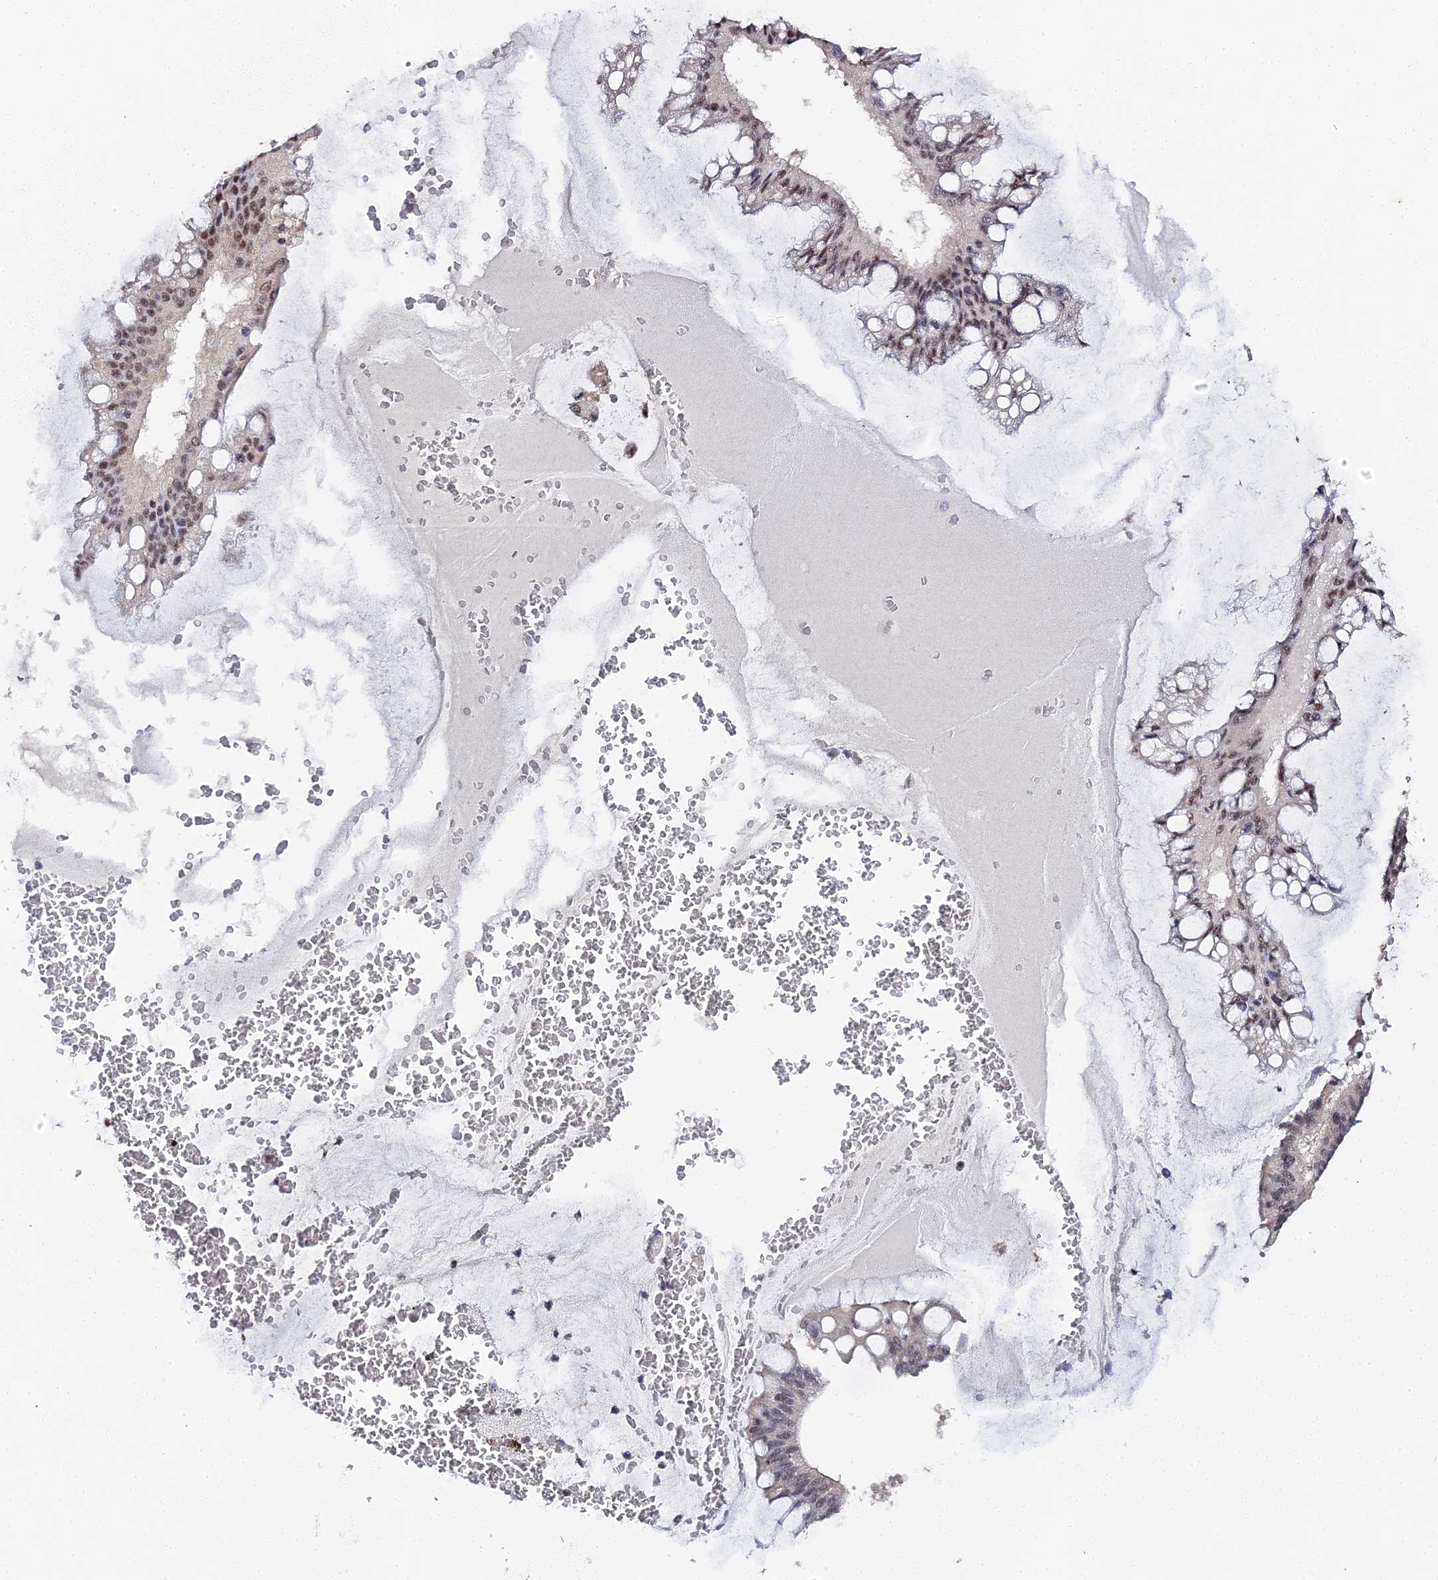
{"staining": {"intensity": "moderate", "quantity": "25%-75%", "location": "nuclear"}, "tissue": "ovarian cancer", "cell_type": "Tumor cells", "image_type": "cancer", "snomed": [{"axis": "morphology", "description": "Cystadenocarcinoma, mucinous, NOS"}, {"axis": "topography", "description": "Ovary"}], "caption": "Moderate nuclear expression is seen in about 25%-75% of tumor cells in ovarian cancer. (Brightfield microscopy of DAB IHC at high magnification).", "gene": "MAGOHB", "patient": {"sex": "female", "age": 73}}